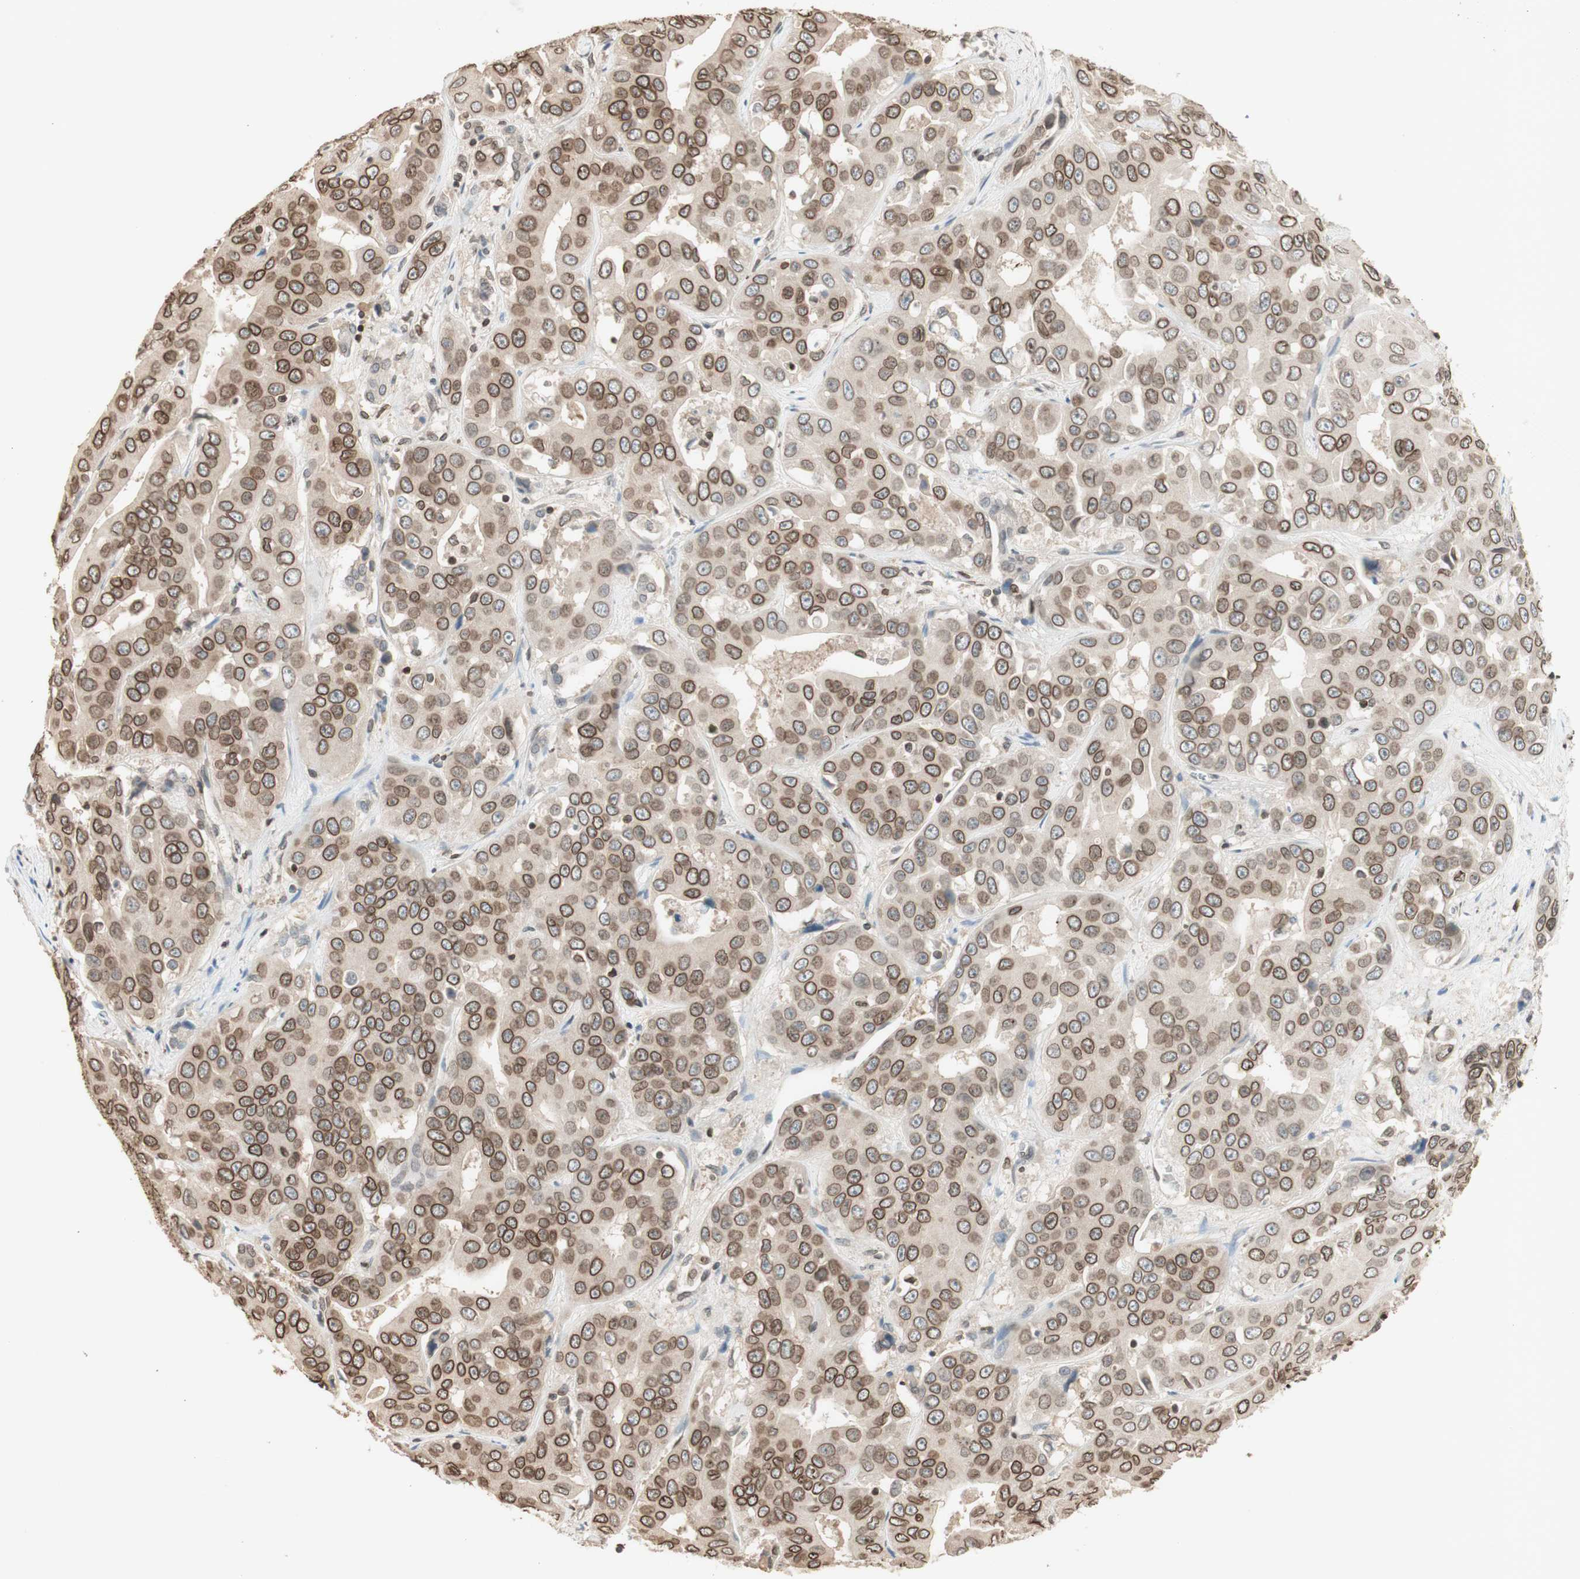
{"staining": {"intensity": "moderate", "quantity": ">75%", "location": "cytoplasmic/membranous,nuclear"}, "tissue": "liver cancer", "cell_type": "Tumor cells", "image_type": "cancer", "snomed": [{"axis": "morphology", "description": "Cholangiocarcinoma"}, {"axis": "topography", "description": "Liver"}], "caption": "Protein expression analysis of cholangiocarcinoma (liver) reveals moderate cytoplasmic/membranous and nuclear positivity in about >75% of tumor cells.", "gene": "TMPO", "patient": {"sex": "female", "age": 52}}